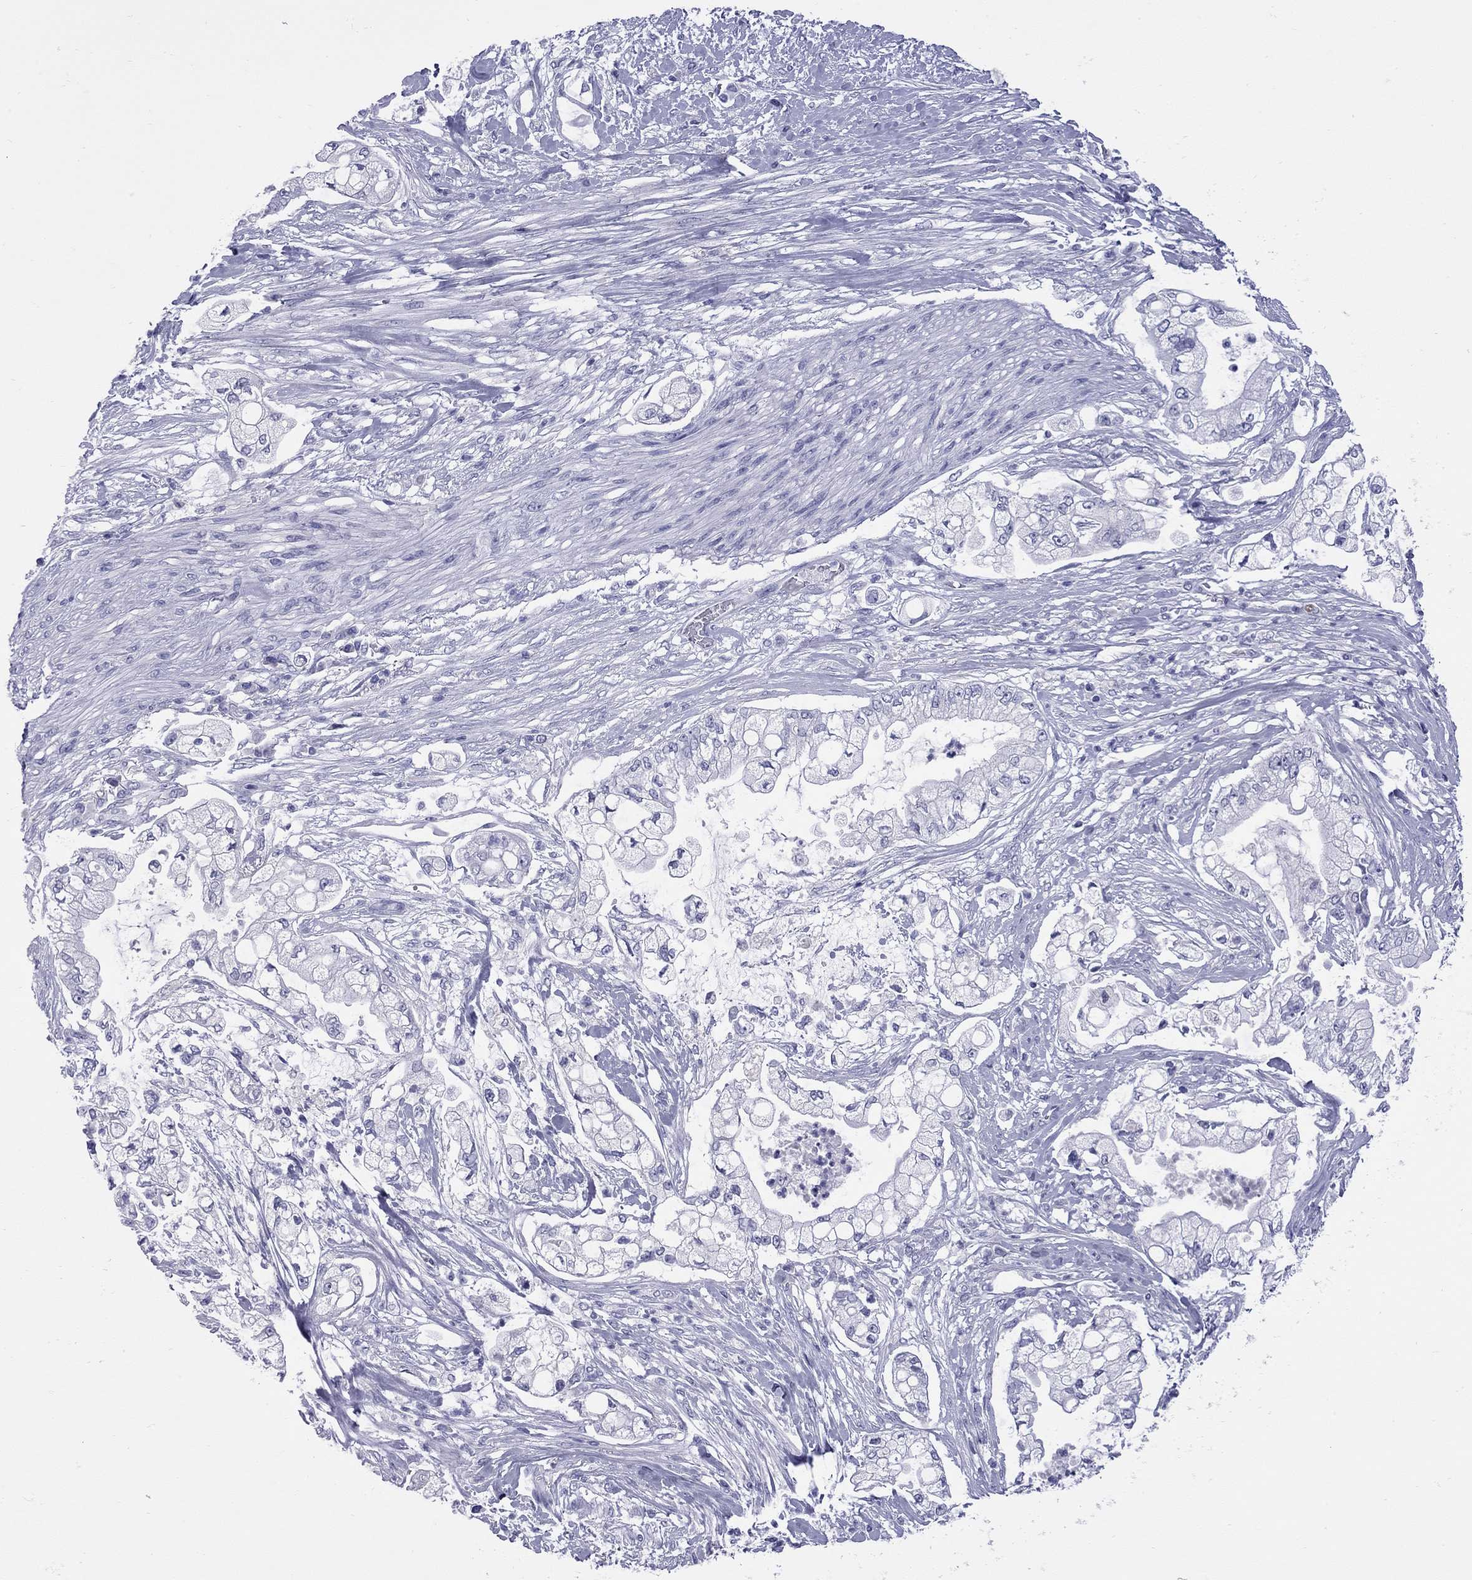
{"staining": {"intensity": "negative", "quantity": "none", "location": "none"}, "tissue": "pancreatic cancer", "cell_type": "Tumor cells", "image_type": "cancer", "snomed": [{"axis": "morphology", "description": "Adenocarcinoma, NOS"}, {"axis": "topography", "description": "Pancreas"}], "caption": "Immunohistochemical staining of pancreatic cancer (adenocarcinoma) reveals no significant staining in tumor cells.", "gene": "EPPIN", "patient": {"sex": "female", "age": 69}}